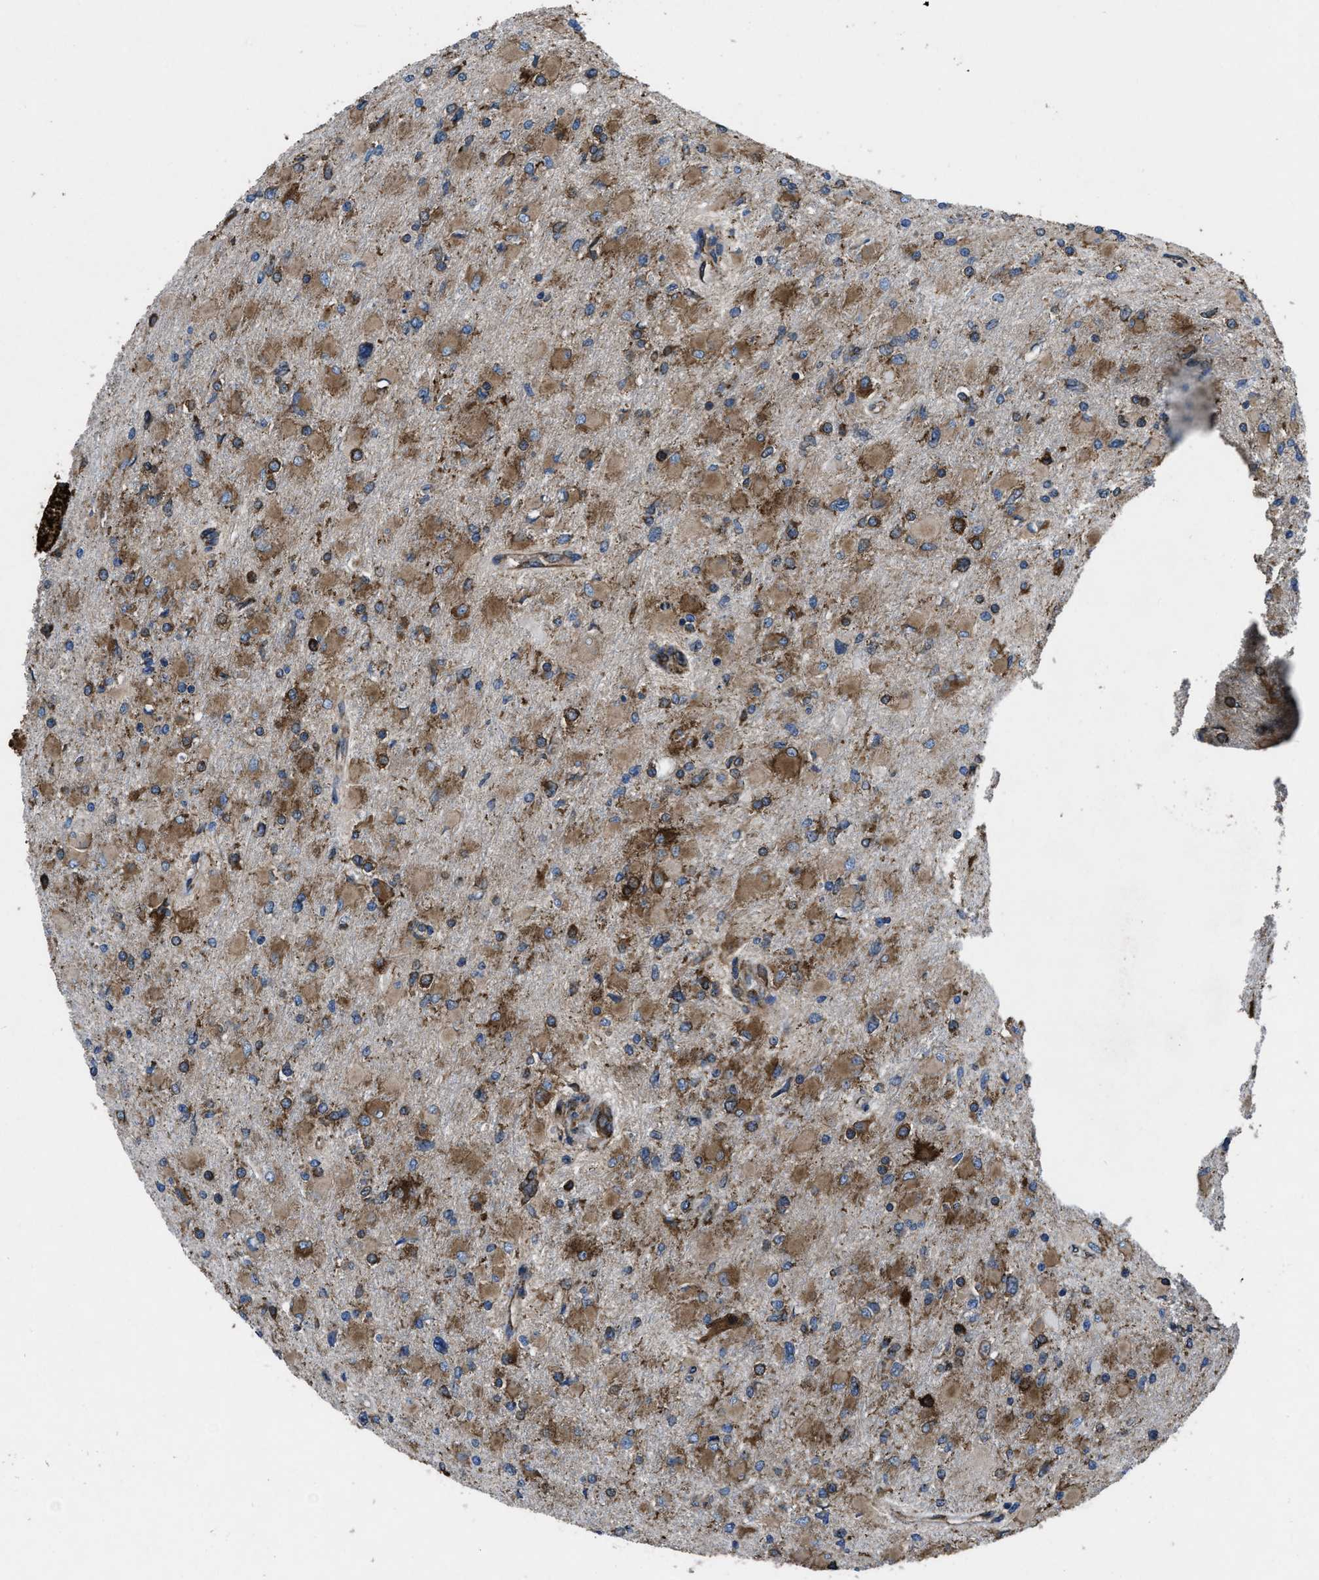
{"staining": {"intensity": "moderate", "quantity": ">75%", "location": "cytoplasmic/membranous"}, "tissue": "glioma", "cell_type": "Tumor cells", "image_type": "cancer", "snomed": [{"axis": "morphology", "description": "Glioma, malignant, High grade"}, {"axis": "topography", "description": "Cerebral cortex"}], "caption": "Glioma stained for a protein shows moderate cytoplasmic/membranous positivity in tumor cells.", "gene": "CAPRIN1", "patient": {"sex": "female", "age": 36}}